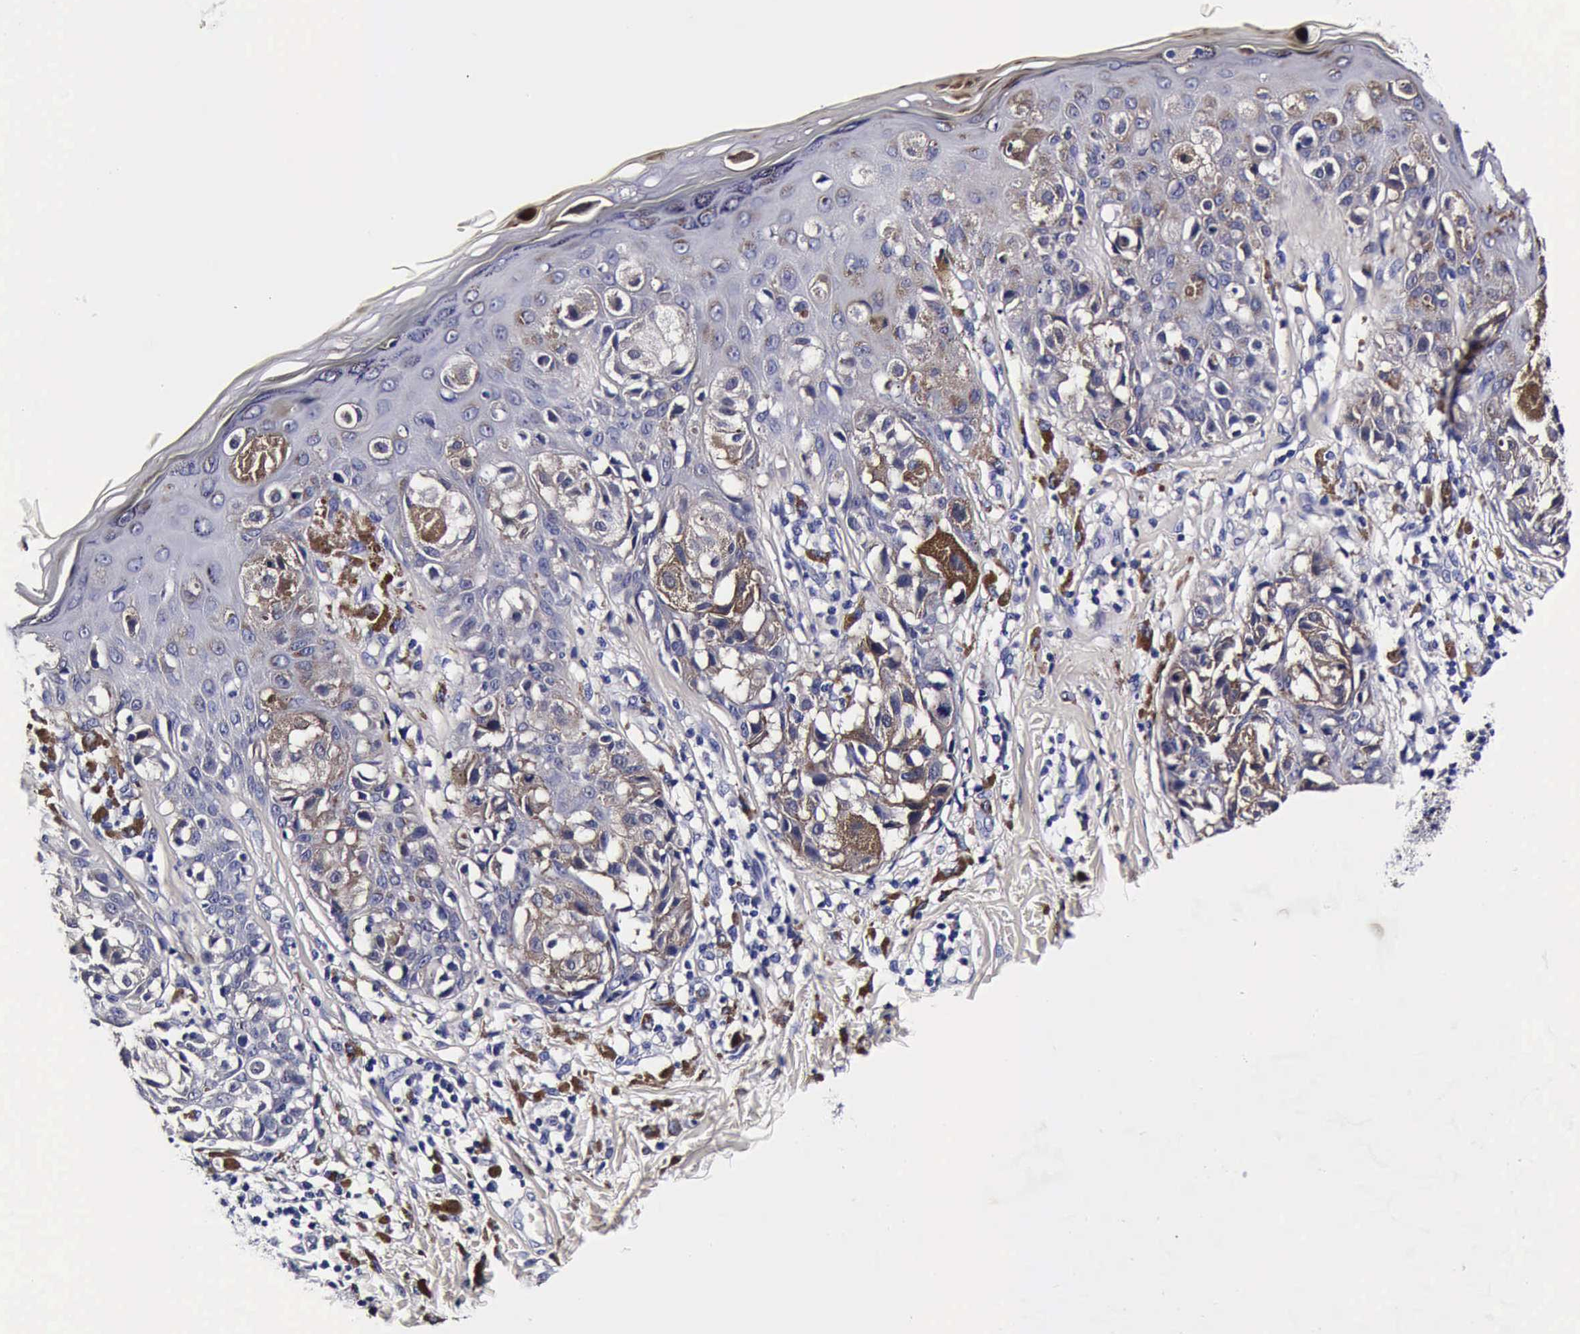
{"staining": {"intensity": "negative", "quantity": "none", "location": "none"}, "tissue": "melanoma", "cell_type": "Tumor cells", "image_type": "cancer", "snomed": [{"axis": "morphology", "description": "Malignant melanoma, NOS"}, {"axis": "topography", "description": "Skin"}], "caption": "Immunohistochemistry (IHC) image of human malignant melanoma stained for a protein (brown), which shows no expression in tumor cells.", "gene": "IAPP", "patient": {"sex": "female", "age": 55}}